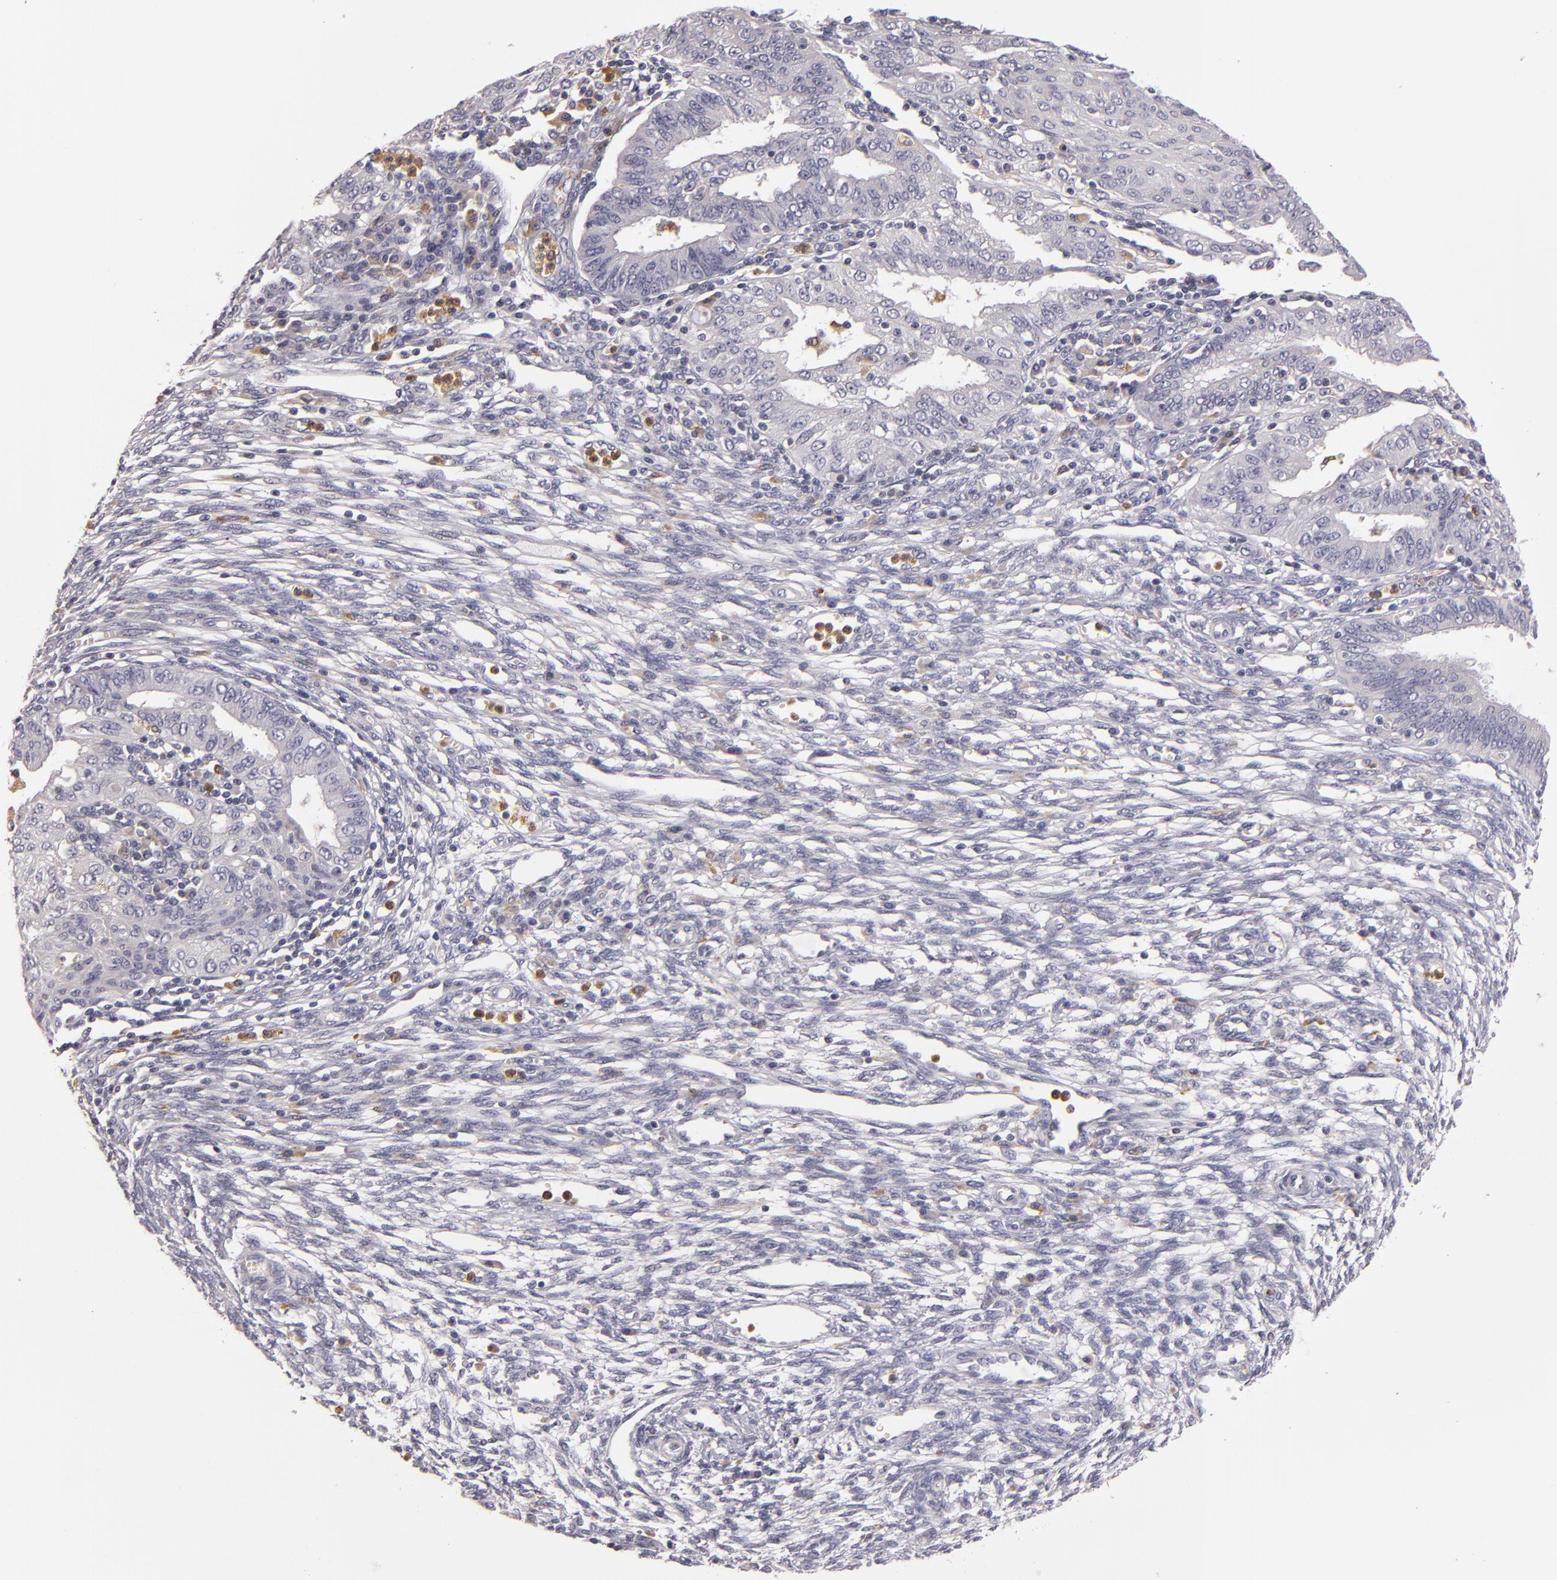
{"staining": {"intensity": "negative", "quantity": "none", "location": "none"}, "tissue": "endometrial cancer", "cell_type": "Tumor cells", "image_type": "cancer", "snomed": [{"axis": "morphology", "description": "Adenocarcinoma, NOS"}, {"axis": "topography", "description": "Endometrium"}], "caption": "The histopathology image reveals no significant expression in tumor cells of endometrial cancer. Brightfield microscopy of immunohistochemistry stained with DAB (3,3'-diaminobenzidine) (brown) and hematoxylin (blue), captured at high magnification.", "gene": "TLR8", "patient": {"sex": "female", "age": 51}}